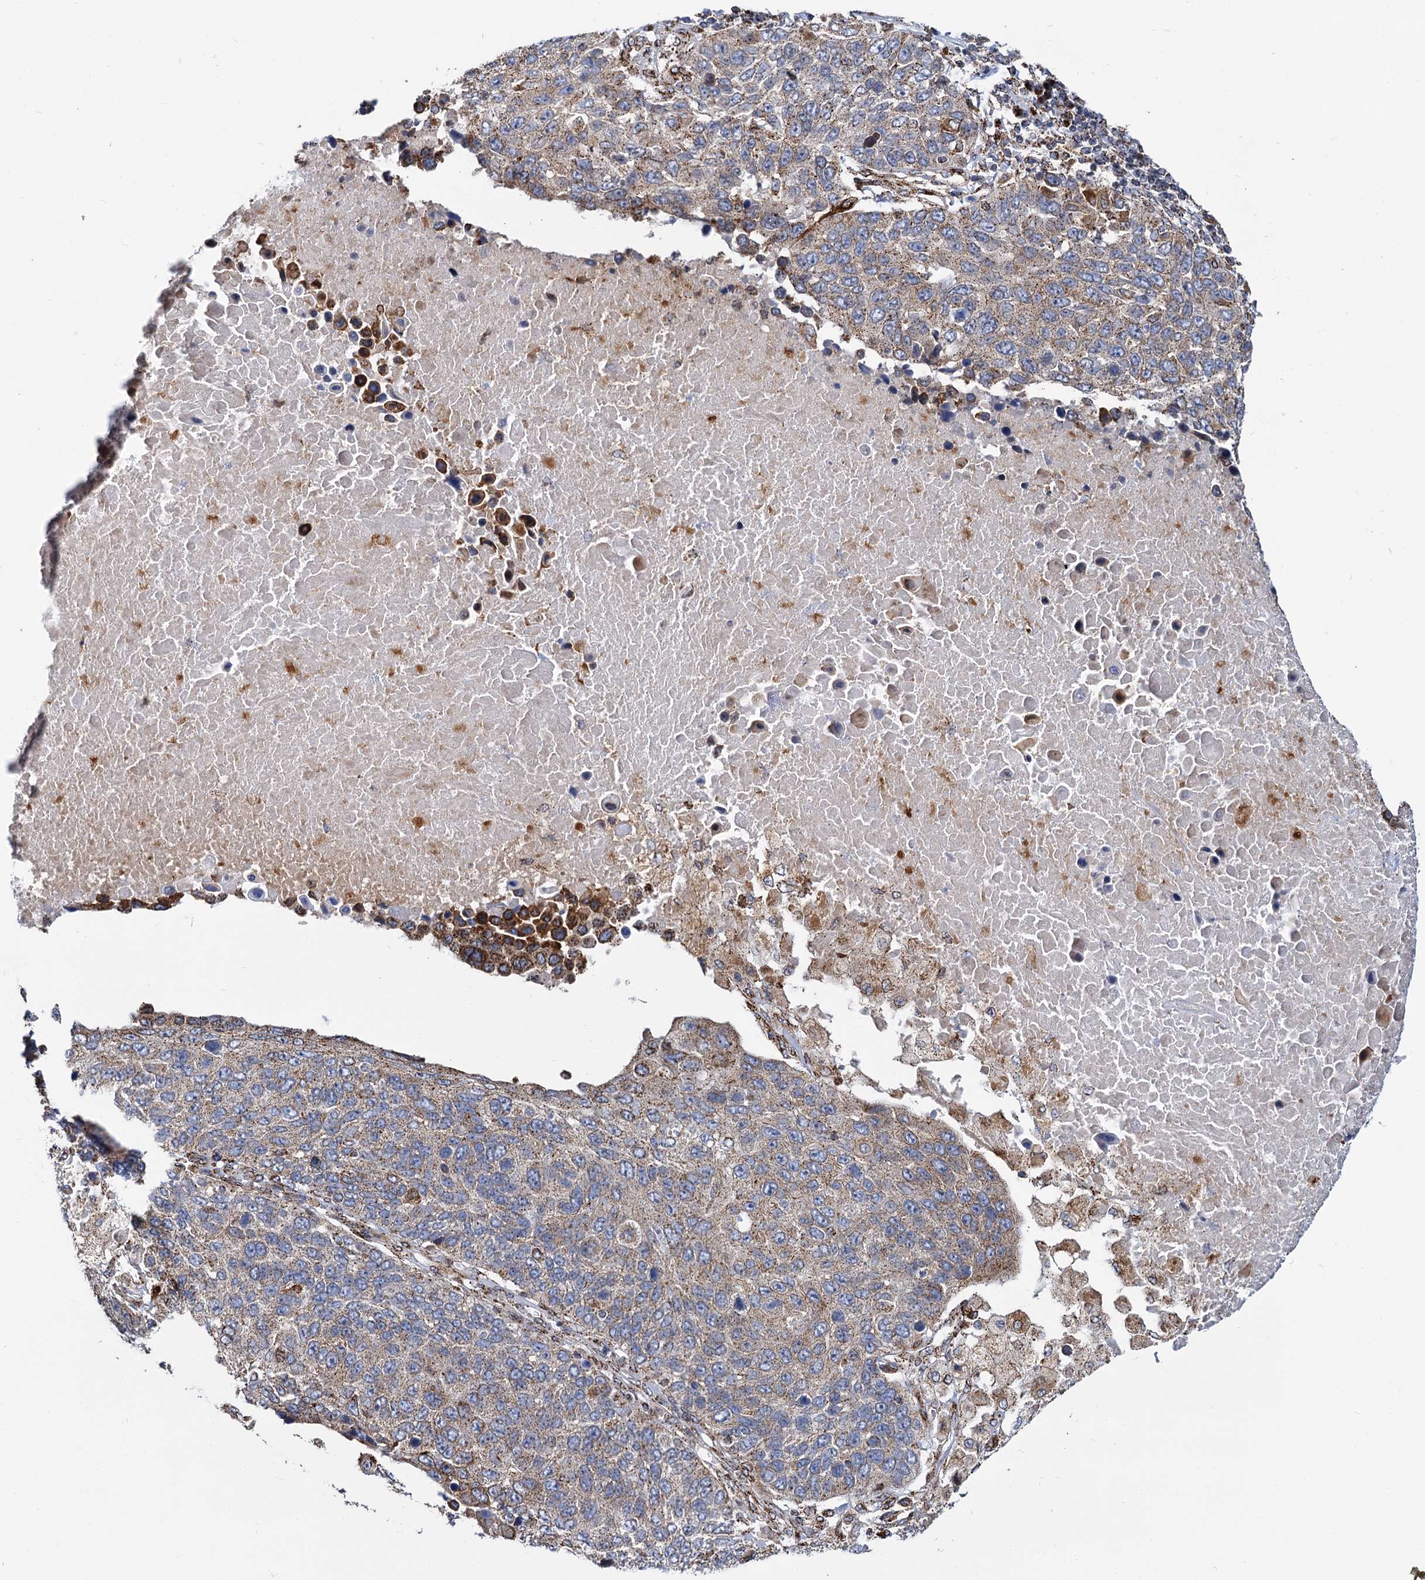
{"staining": {"intensity": "moderate", "quantity": ">75%", "location": "cytoplasmic/membranous"}, "tissue": "lung cancer", "cell_type": "Tumor cells", "image_type": "cancer", "snomed": [{"axis": "morphology", "description": "Normal tissue, NOS"}, {"axis": "morphology", "description": "Squamous cell carcinoma, NOS"}, {"axis": "topography", "description": "Lymph node"}, {"axis": "topography", "description": "Lung"}], "caption": "Immunohistochemistry image of neoplastic tissue: lung cancer (squamous cell carcinoma) stained using IHC demonstrates medium levels of moderate protein expression localized specifically in the cytoplasmic/membranous of tumor cells, appearing as a cytoplasmic/membranous brown color.", "gene": "SUPT20H", "patient": {"sex": "male", "age": 66}}